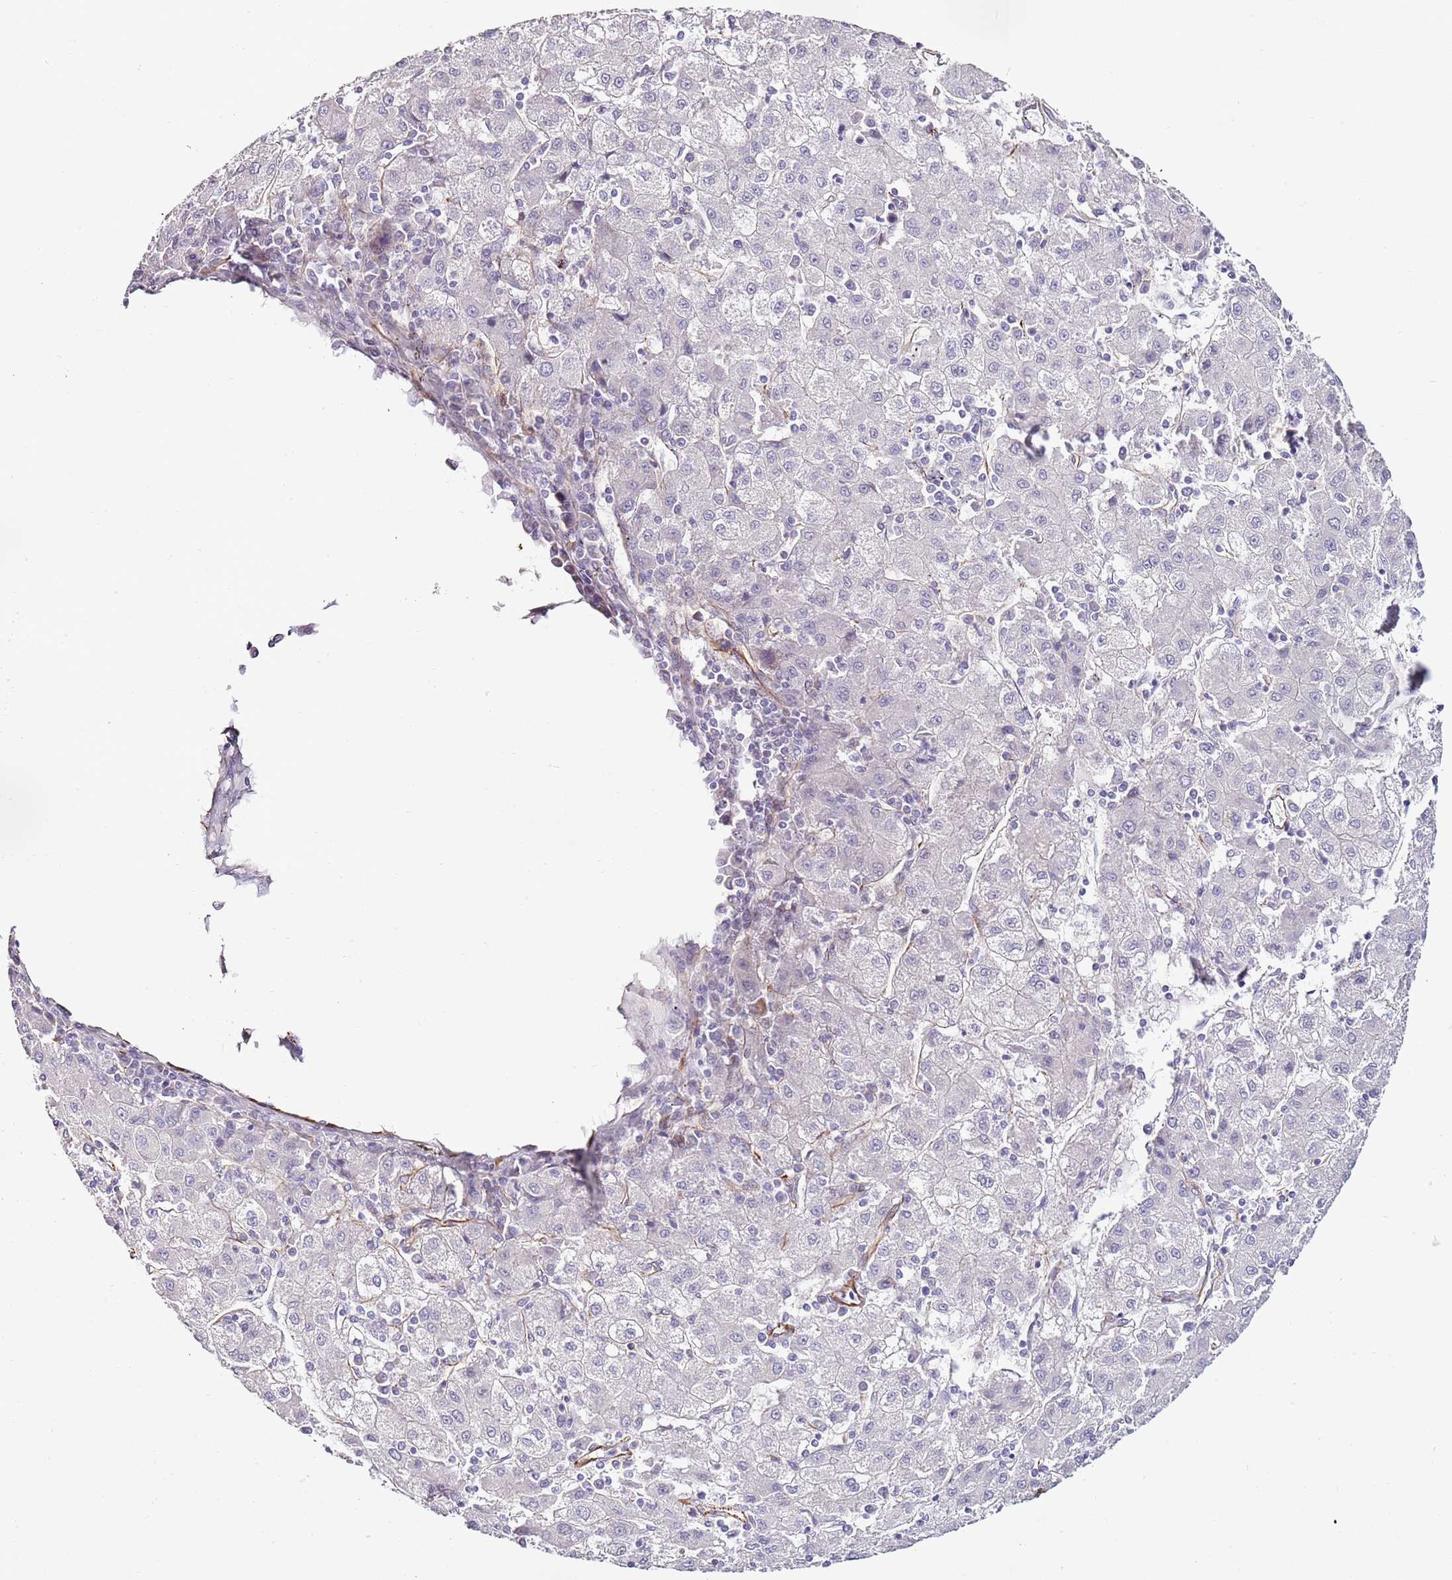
{"staining": {"intensity": "negative", "quantity": "none", "location": "none"}, "tissue": "liver cancer", "cell_type": "Tumor cells", "image_type": "cancer", "snomed": [{"axis": "morphology", "description": "Carcinoma, Hepatocellular, NOS"}, {"axis": "topography", "description": "Liver"}], "caption": "This is an immunohistochemistry (IHC) photomicrograph of liver cancer. There is no positivity in tumor cells.", "gene": "ZNF786", "patient": {"sex": "male", "age": 72}}